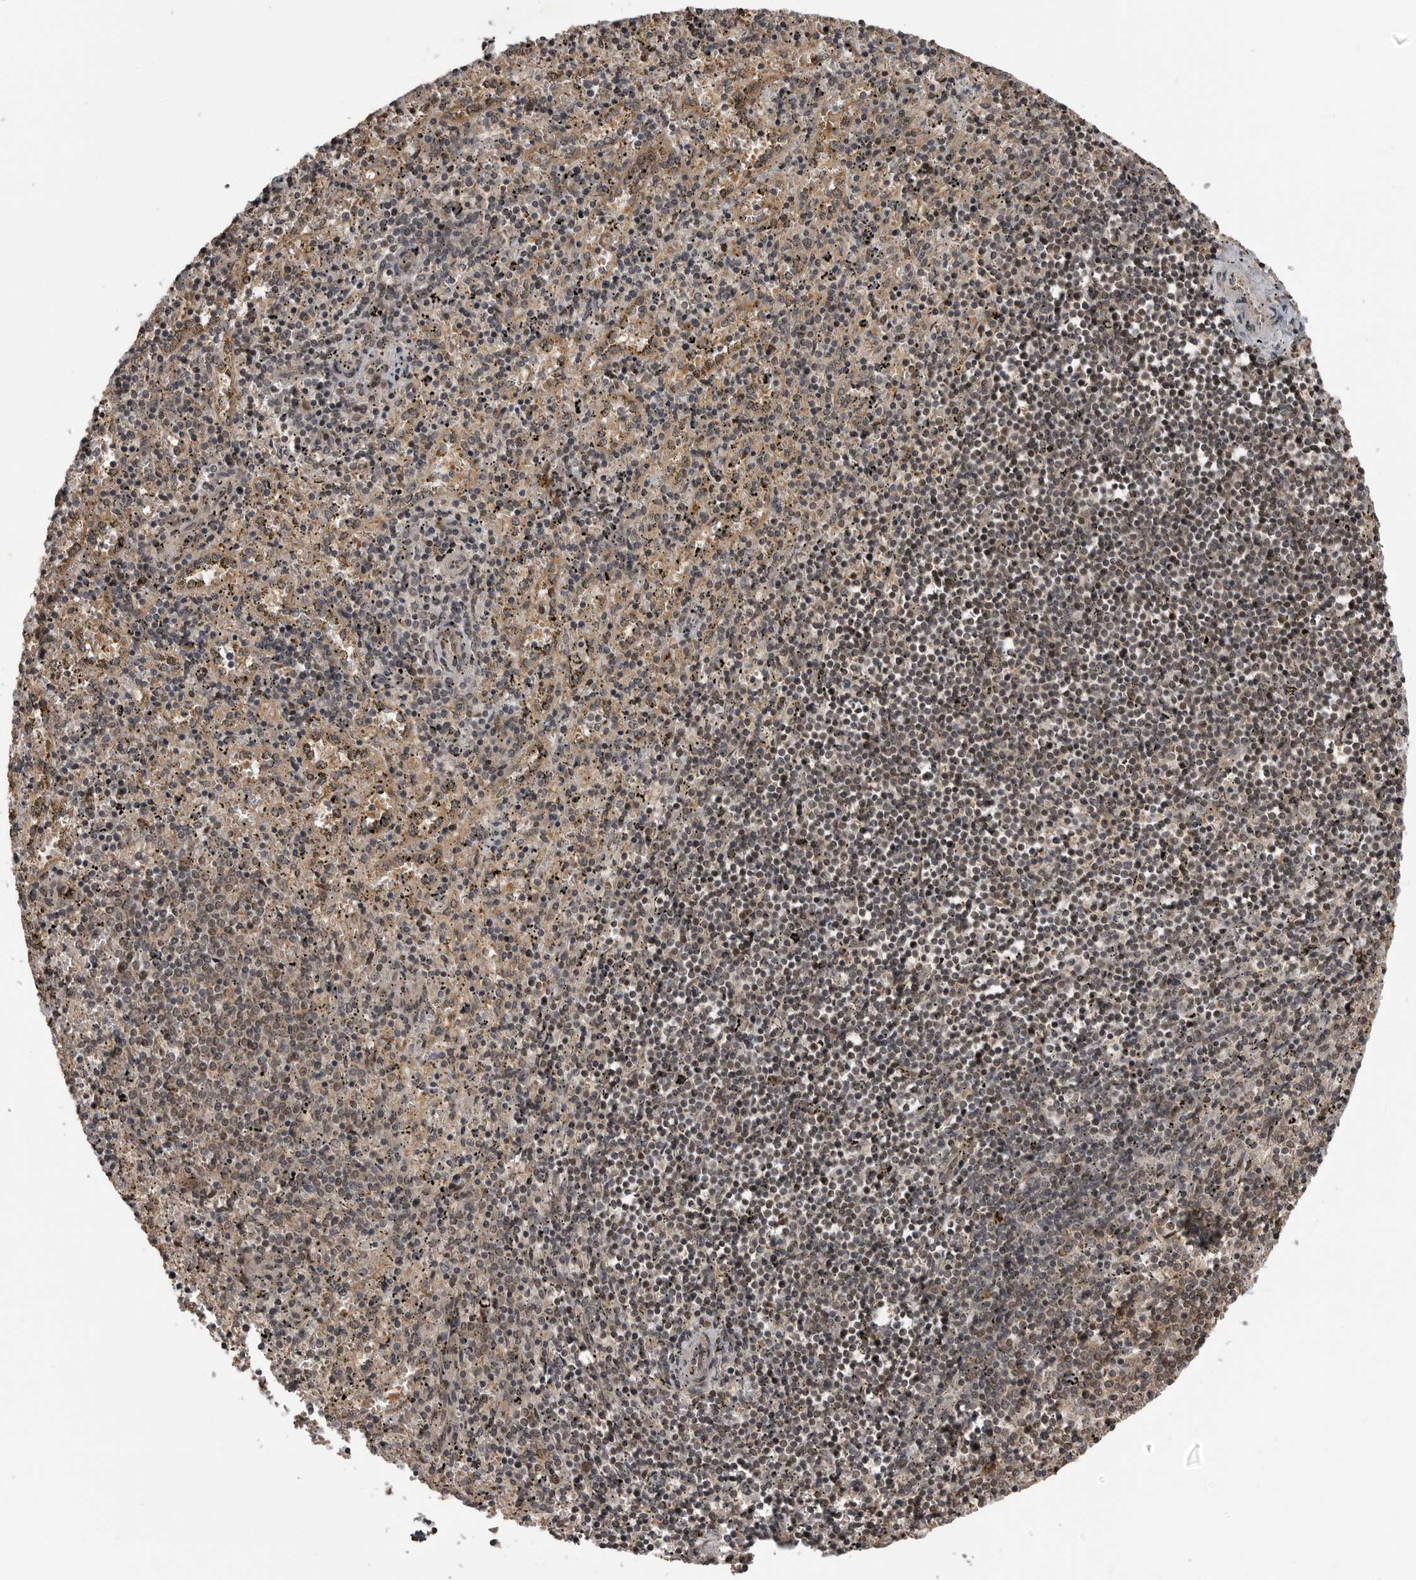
{"staining": {"intensity": "weak", "quantity": "25%-75%", "location": "cytoplasmic/membranous,nuclear"}, "tissue": "spleen", "cell_type": "Cells in red pulp", "image_type": "normal", "snomed": [{"axis": "morphology", "description": "Normal tissue, NOS"}, {"axis": "topography", "description": "Spleen"}], "caption": "Protein positivity by IHC reveals weak cytoplasmic/membranous,nuclear expression in approximately 25%-75% of cells in red pulp in unremarkable spleen.", "gene": "AKAP7", "patient": {"sex": "male", "age": 11}}